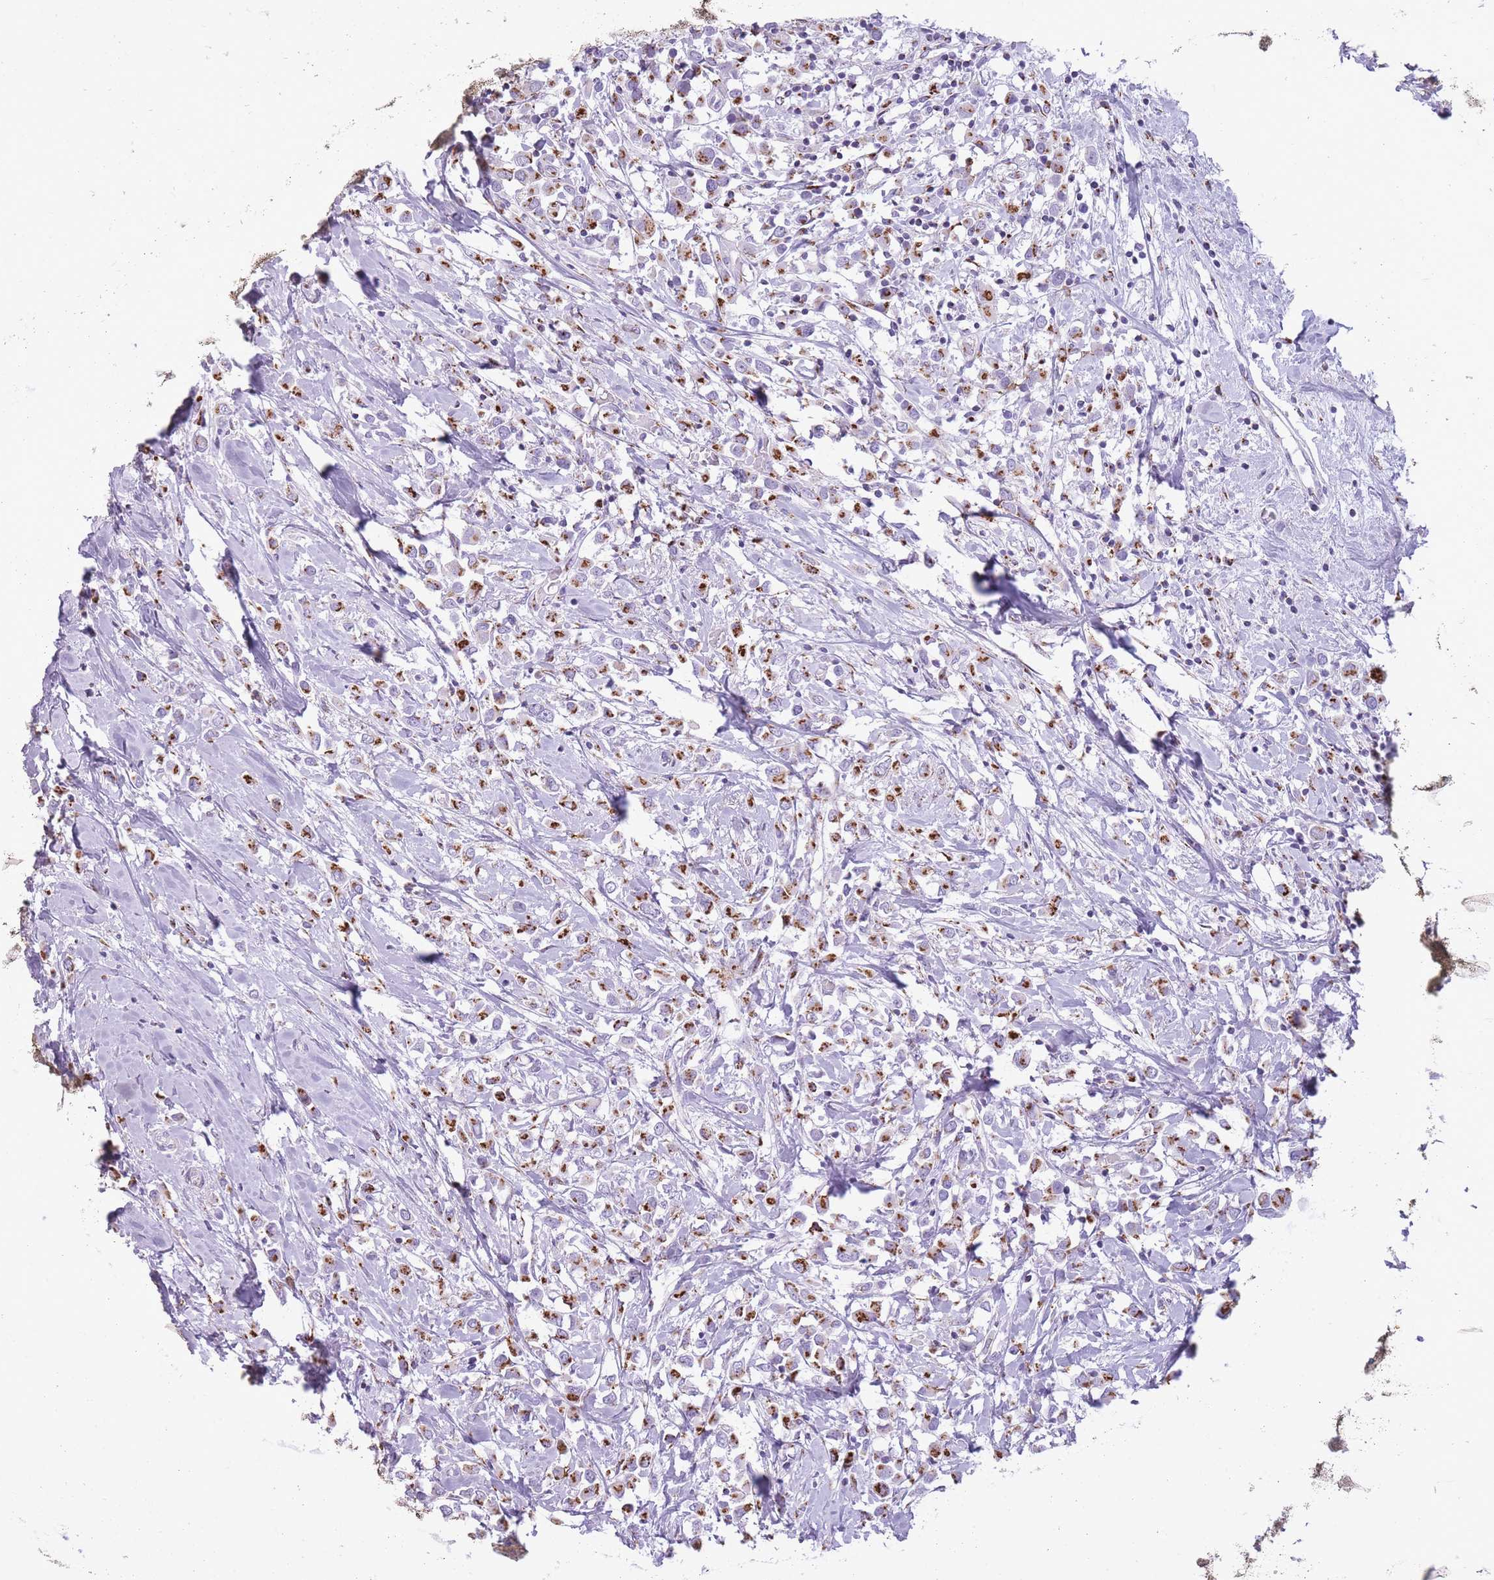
{"staining": {"intensity": "strong", "quantity": ">75%", "location": "cytoplasmic/membranous"}, "tissue": "breast cancer", "cell_type": "Tumor cells", "image_type": "cancer", "snomed": [{"axis": "morphology", "description": "Duct carcinoma"}, {"axis": "topography", "description": "Breast"}], "caption": "A high-resolution micrograph shows IHC staining of infiltrating ductal carcinoma (breast), which reveals strong cytoplasmic/membranous staining in about >75% of tumor cells.", "gene": "B4GALT2", "patient": {"sex": "female", "age": 61}}